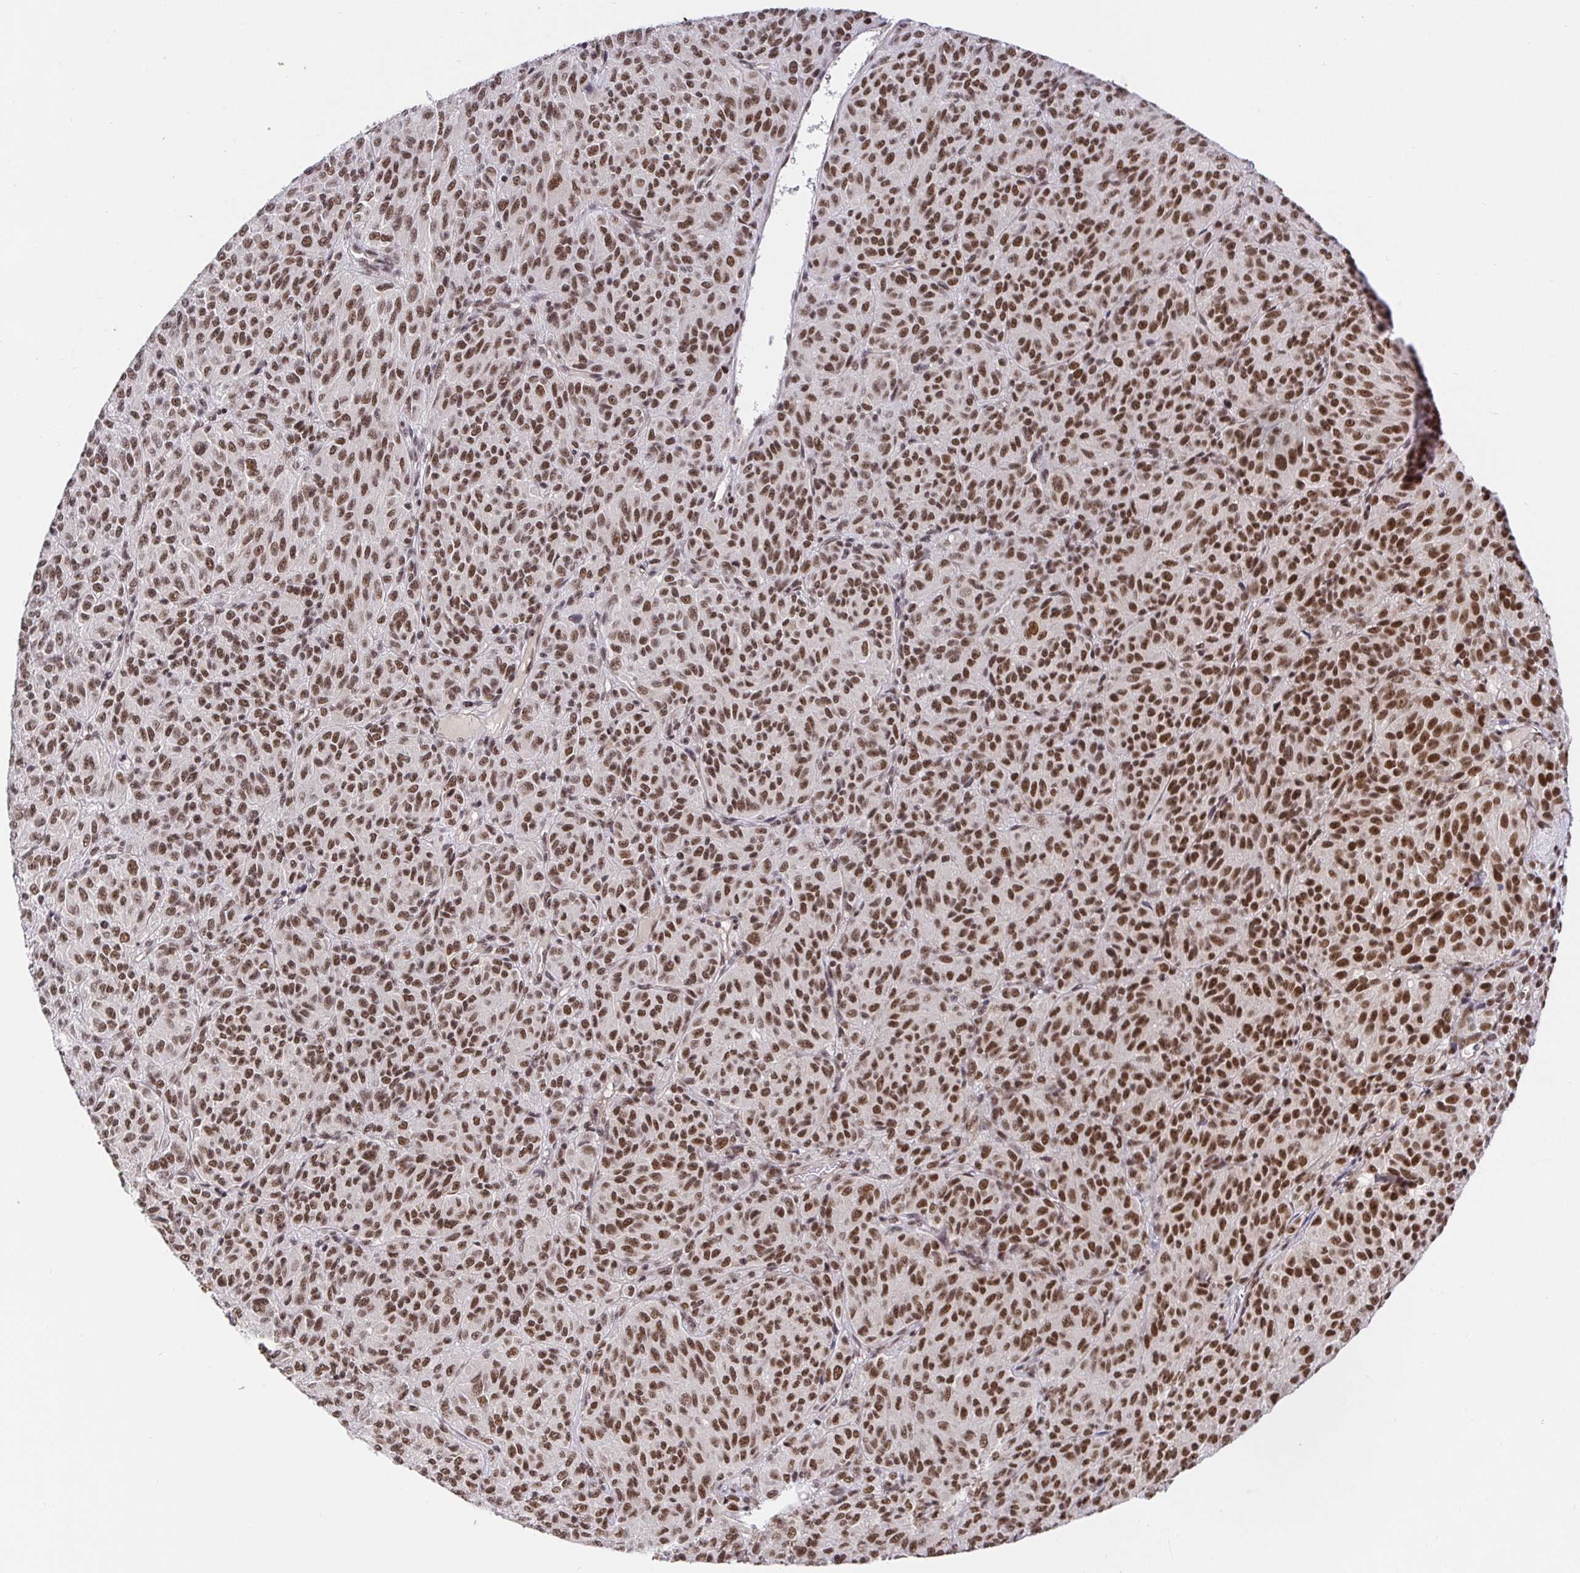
{"staining": {"intensity": "moderate", "quantity": ">75%", "location": "nuclear"}, "tissue": "melanoma", "cell_type": "Tumor cells", "image_type": "cancer", "snomed": [{"axis": "morphology", "description": "Malignant melanoma, Metastatic site"}, {"axis": "topography", "description": "Brain"}], "caption": "IHC staining of malignant melanoma (metastatic site), which demonstrates medium levels of moderate nuclear staining in approximately >75% of tumor cells indicating moderate nuclear protein staining. The staining was performed using DAB (3,3'-diaminobenzidine) (brown) for protein detection and nuclei were counterstained in hematoxylin (blue).", "gene": "USF1", "patient": {"sex": "female", "age": 56}}